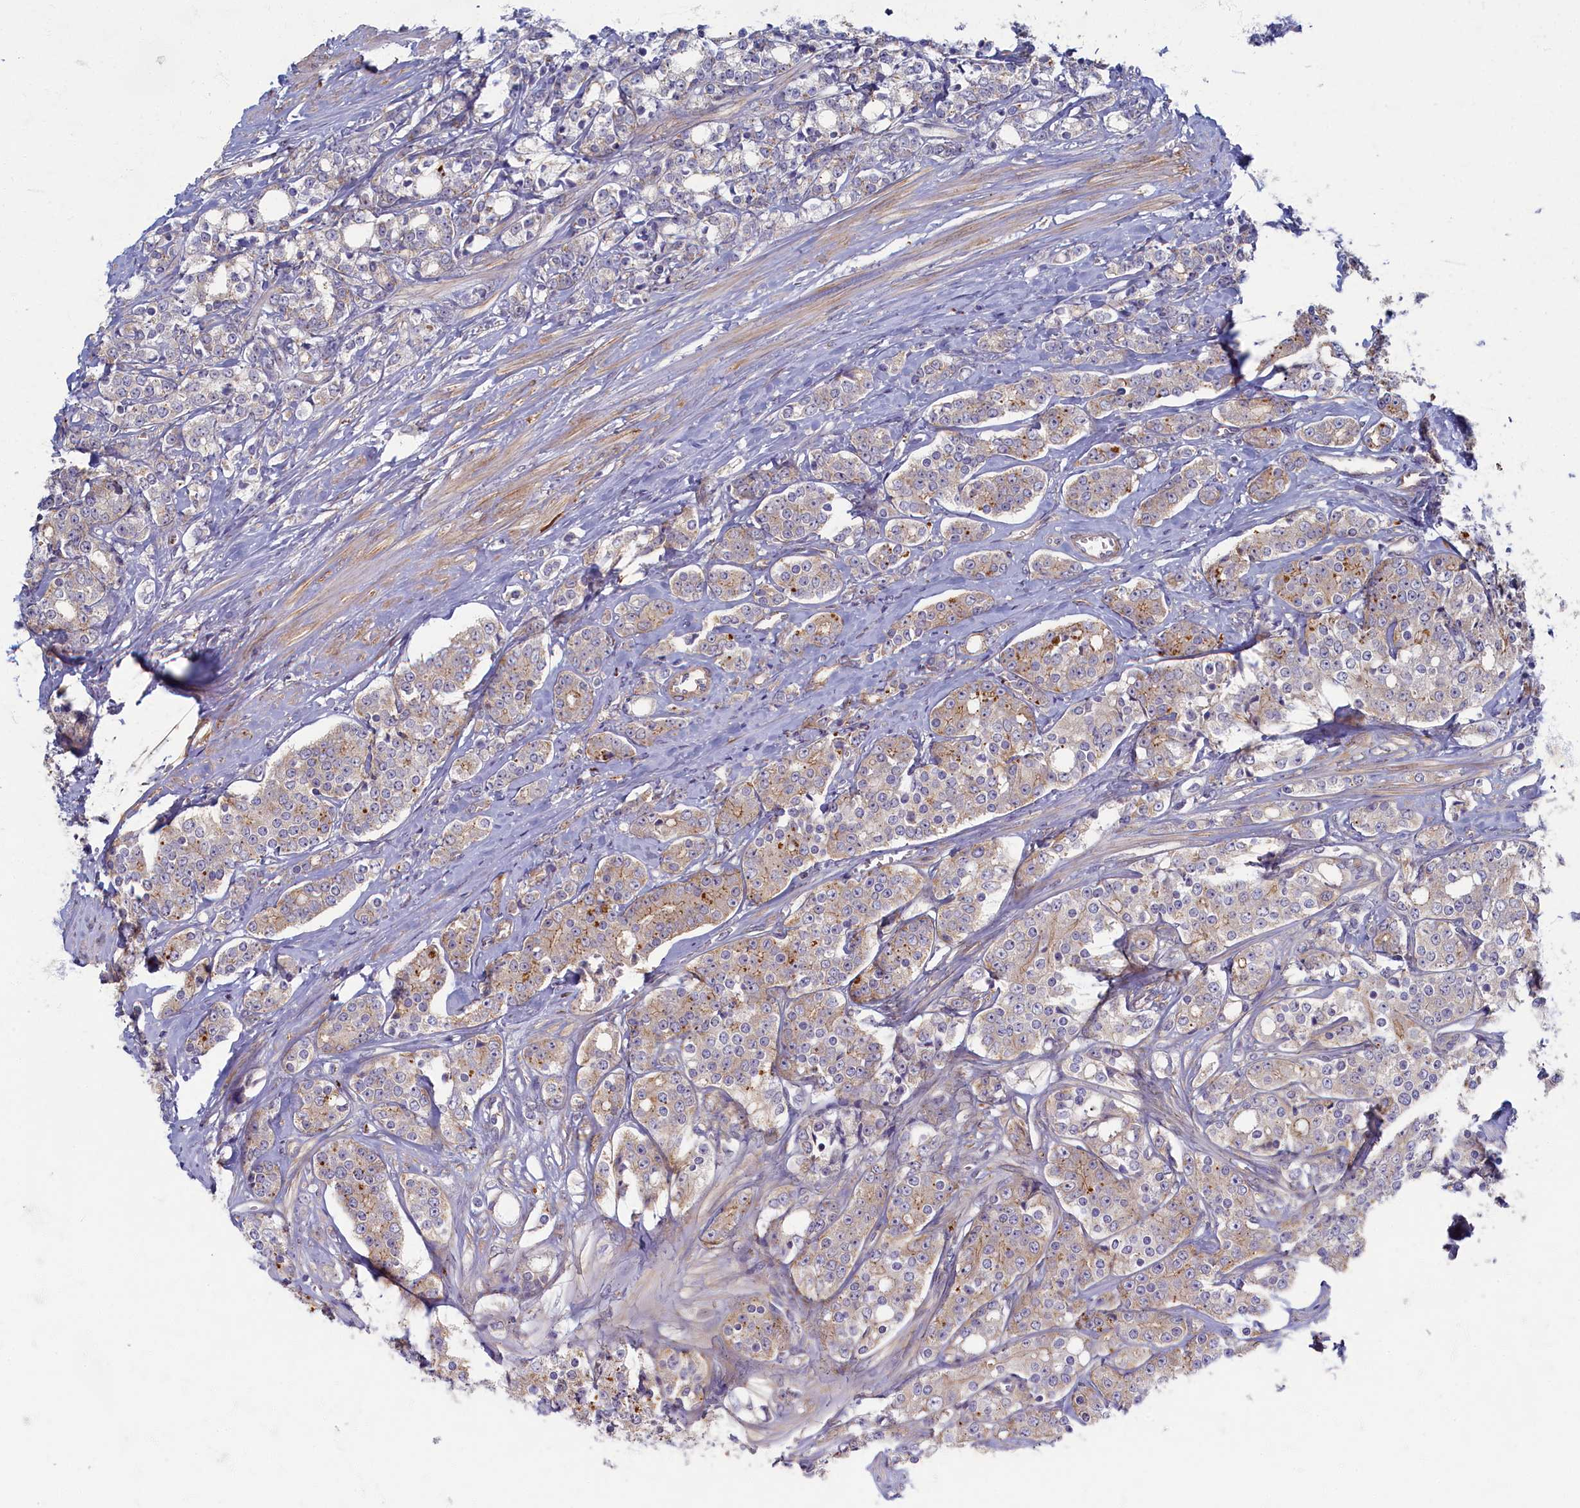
{"staining": {"intensity": "weak", "quantity": "25%-75%", "location": "cytoplasmic/membranous"}, "tissue": "prostate cancer", "cell_type": "Tumor cells", "image_type": "cancer", "snomed": [{"axis": "morphology", "description": "Adenocarcinoma, High grade"}, {"axis": "topography", "description": "Prostate"}], "caption": "Prostate cancer stained with a brown dye demonstrates weak cytoplasmic/membranous positive positivity in about 25%-75% of tumor cells.", "gene": "PSMG2", "patient": {"sex": "male", "age": 62}}